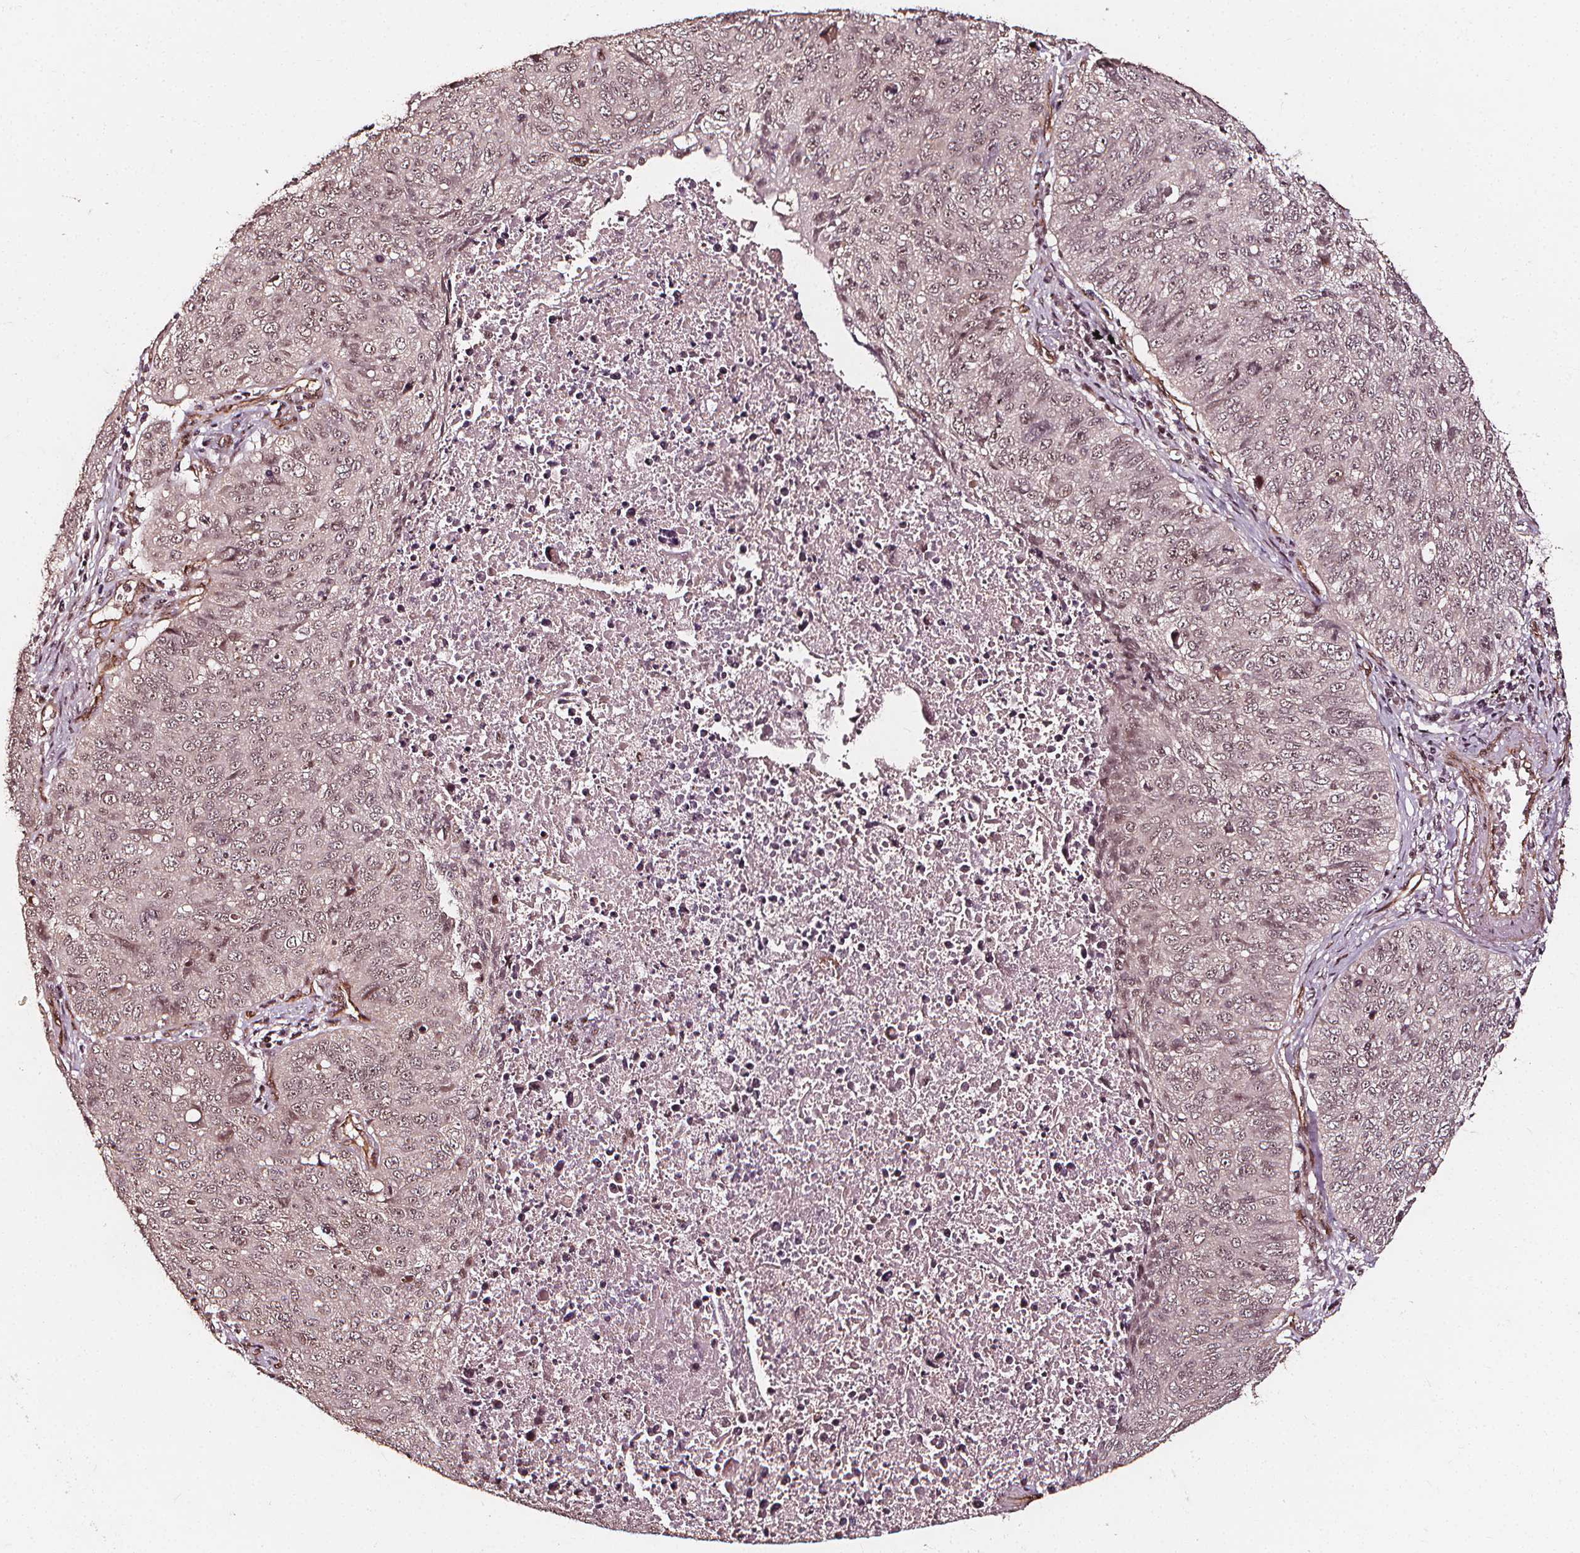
{"staining": {"intensity": "weak", "quantity": ">75%", "location": "nuclear"}, "tissue": "lung cancer", "cell_type": "Tumor cells", "image_type": "cancer", "snomed": [{"axis": "morphology", "description": "Normal morphology"}, {"axis": "morphology", "description": "Aneuploidy"}, {"axis": "morphology", "description": "Squamous cell carcinoma, NOS"}, {"axis": "topography", "description": "Lymph node"}, {"axis": "topography", "description": "Lung"}], "caption": "A brown stain labels weak nuclear positivity of a protein in human lung cancer tumor cells. (DAB IHC, brown staining for protein, blue staining for nuclei).", "gene": "EXOSC9", "patient": {"sex": "female", "age": 76}}